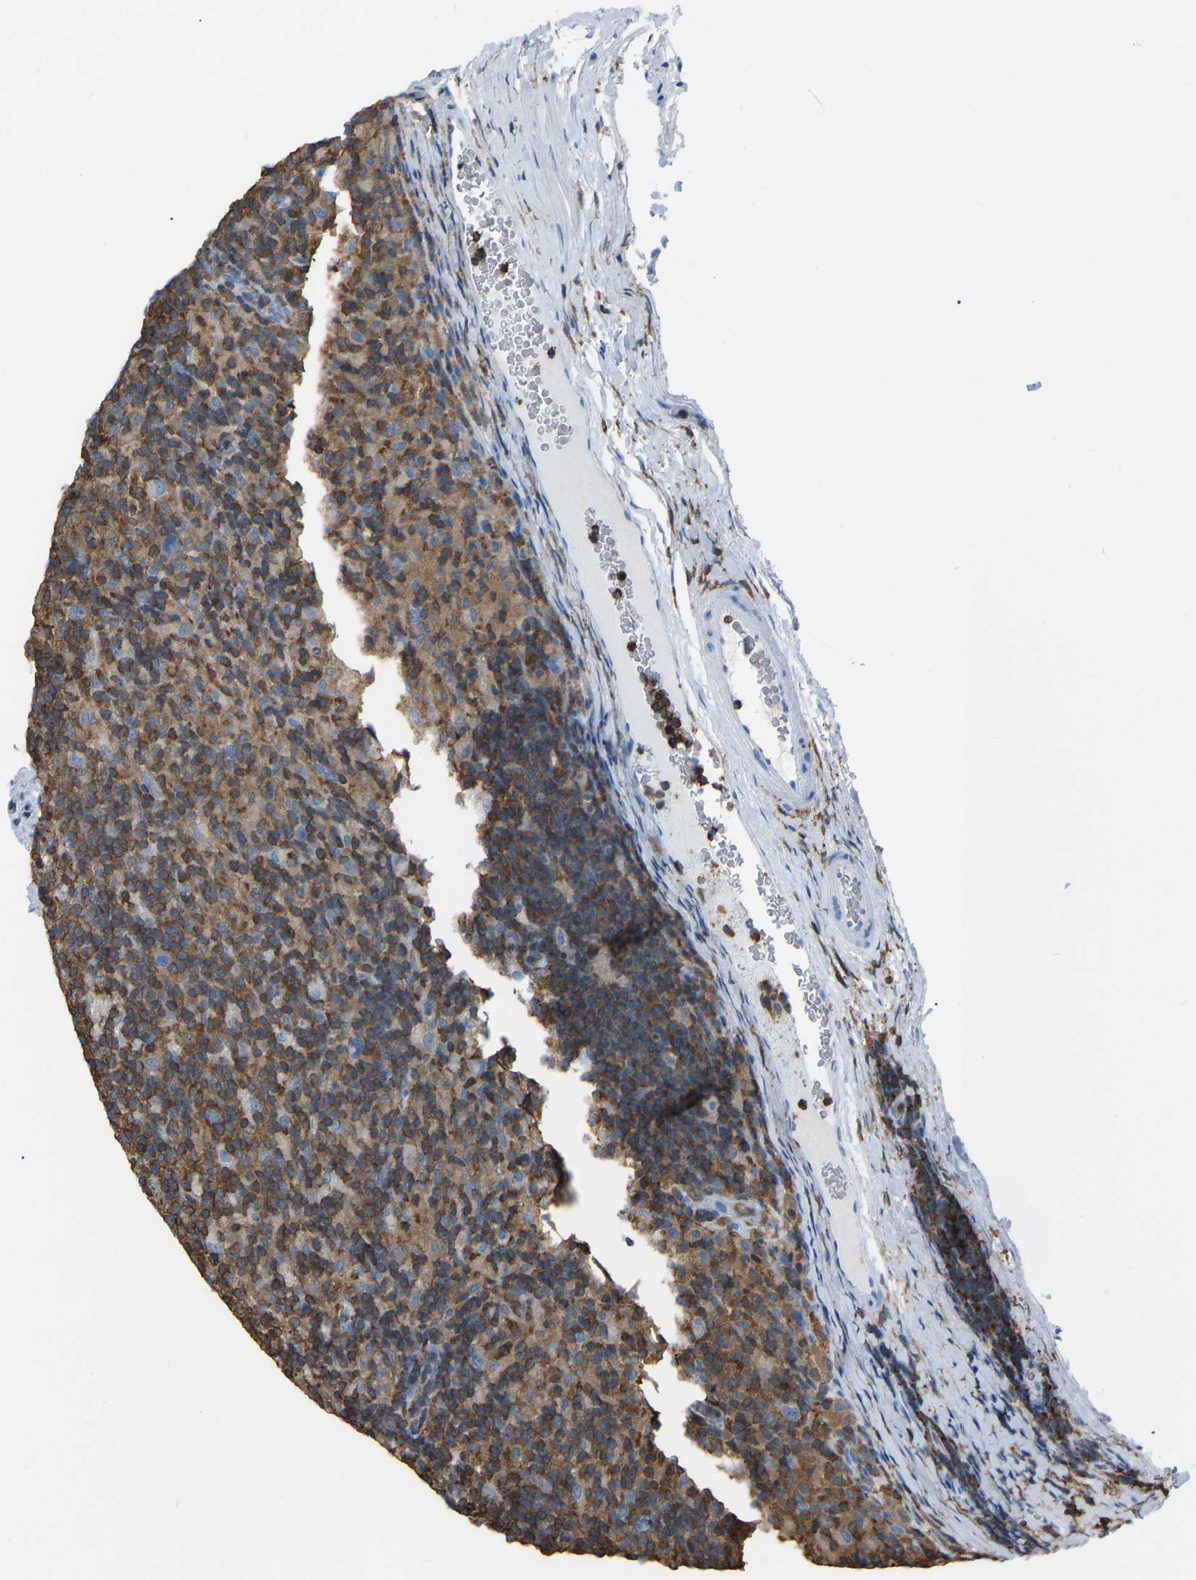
{"staining": {"intensity": "negative", "quantity": "none", "location": "none"}, "tissue": "lymphoma", "cell_type": "Tumor cells", "image_type": "cancer", "snomed": [{"axis": "morphology", "description": "Hodgkin's disease, NOS"}, {"axis": "topography", "description": "Lymph node"}], "caption": "The image reveals no significant positivity in tumor cells of Hodgkin's disease.", "gene": "ARHGAP45", "patient": {"sex": "male", "age": 70}}